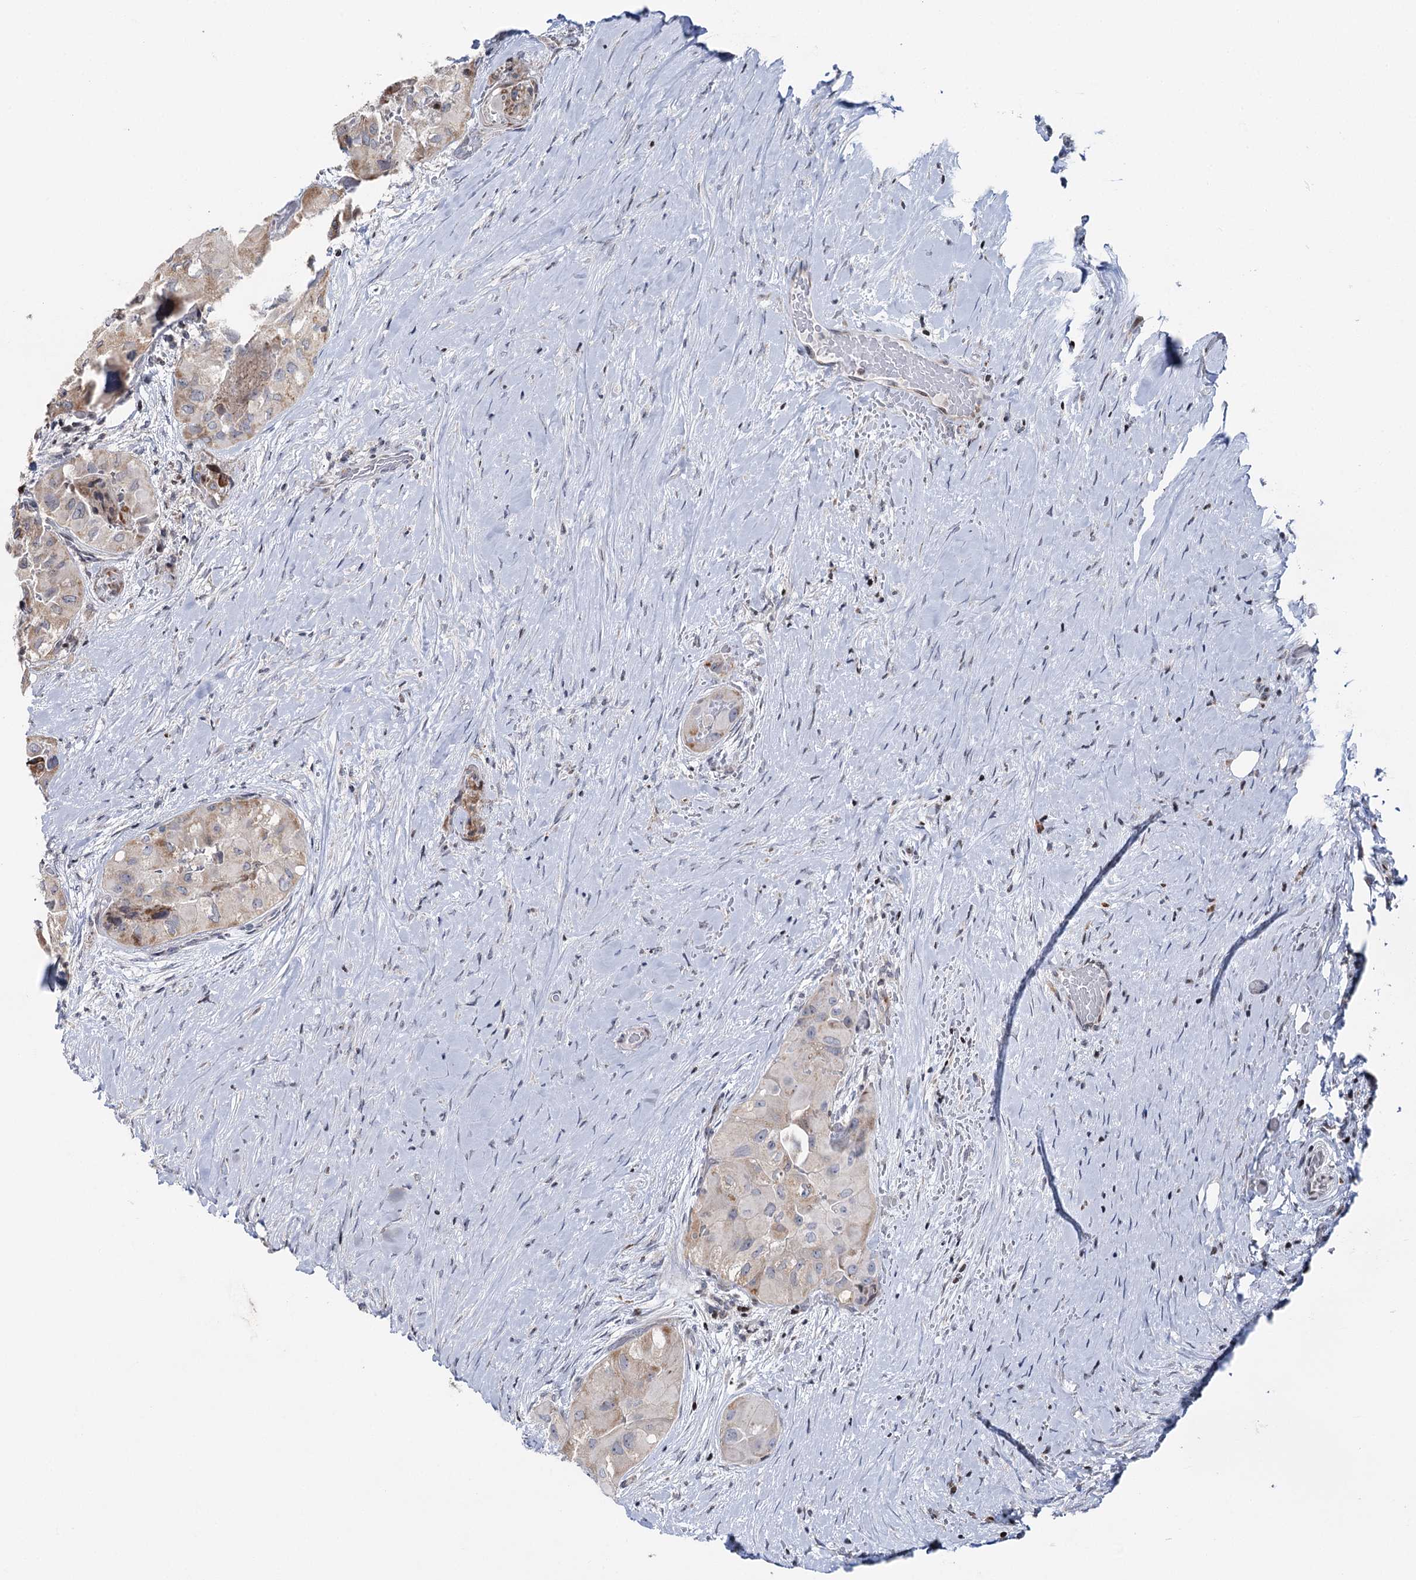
{"staining": {"intensity": "moderate", "quantity": "25%-75%", "location": "cytoplasmic/membranous"}, "tissue": "thyroid cancer", "cell_type": "Tumor cells", "image_type": "cancer", "snomed": [{"axis": "morphology", "description": "Papillary adenocarcinoma, NOS"}, {"axis": "topography", "description": "Thyroid gland"}], "caption": "Thyroid papillary adenocarcinoma stained for a protein (brown) exhibits moderate cytoplasmic/membranous positive expression in approximately 25%-75% of tumor cells.", "gene": "PTGR1", "patient": {"sex": "female", "age": 59}}